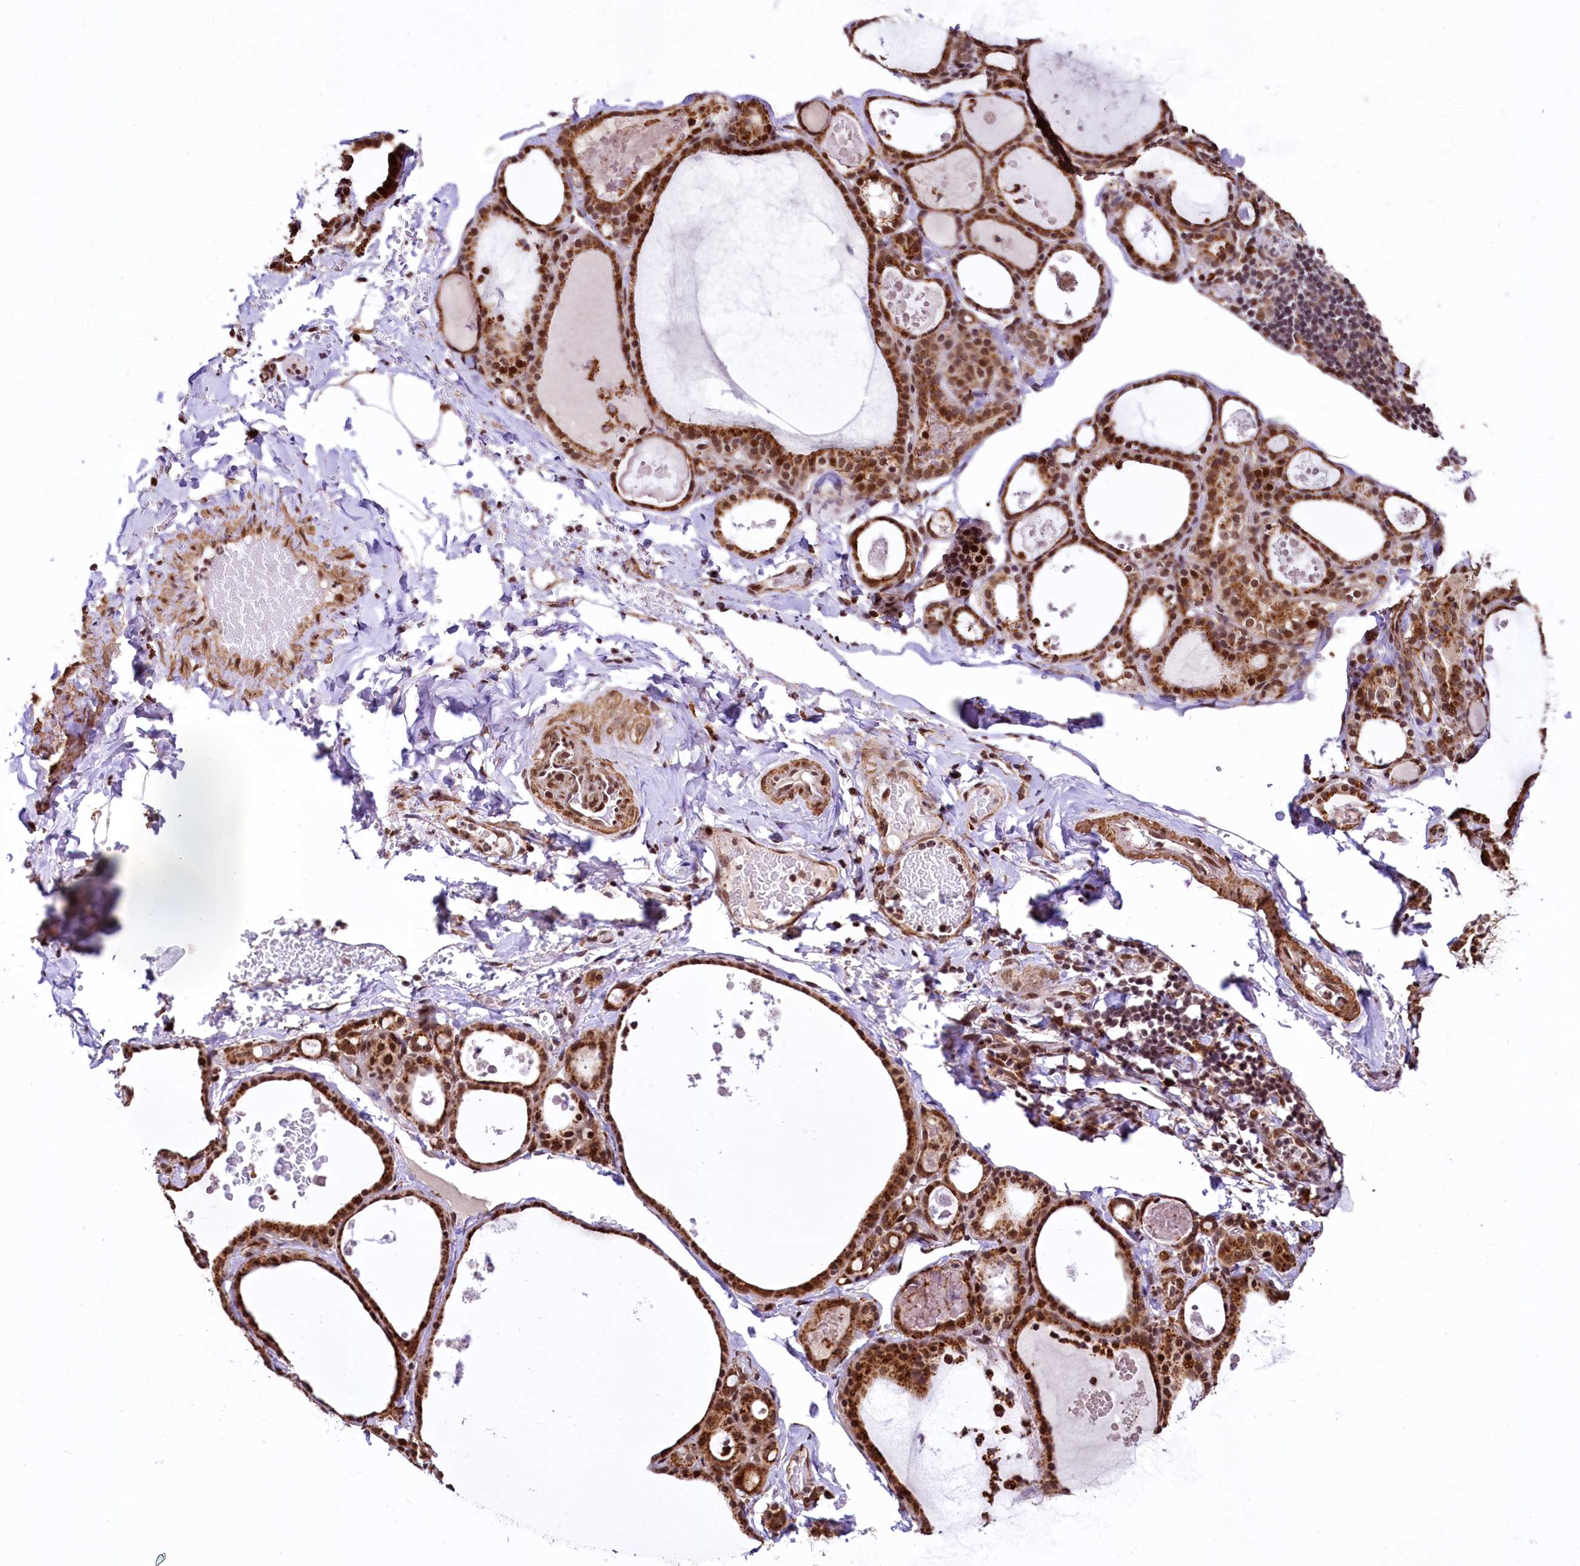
{"staining": {"intensity": "strong", "quantity": ">75%", "location": "cytoplasmic/membranous,nuclear"}, "tissue": "thyroid gland", "cell_type": "Glandular cells", "image_type": "normal", "snomed": [{"axis": "morphology", "description": "Normal tissue, NOS"}, {"axis": "topography", "description": "Thyroid gland"}], "caption": "IHC of benign human thyroid gland exhibits high levels of strong cytoplasmic/membranous,nuclear expression in about >75% of glandular cells.", "gene": "PDS5B", "patient": {"sex": "male", "age": 56}}